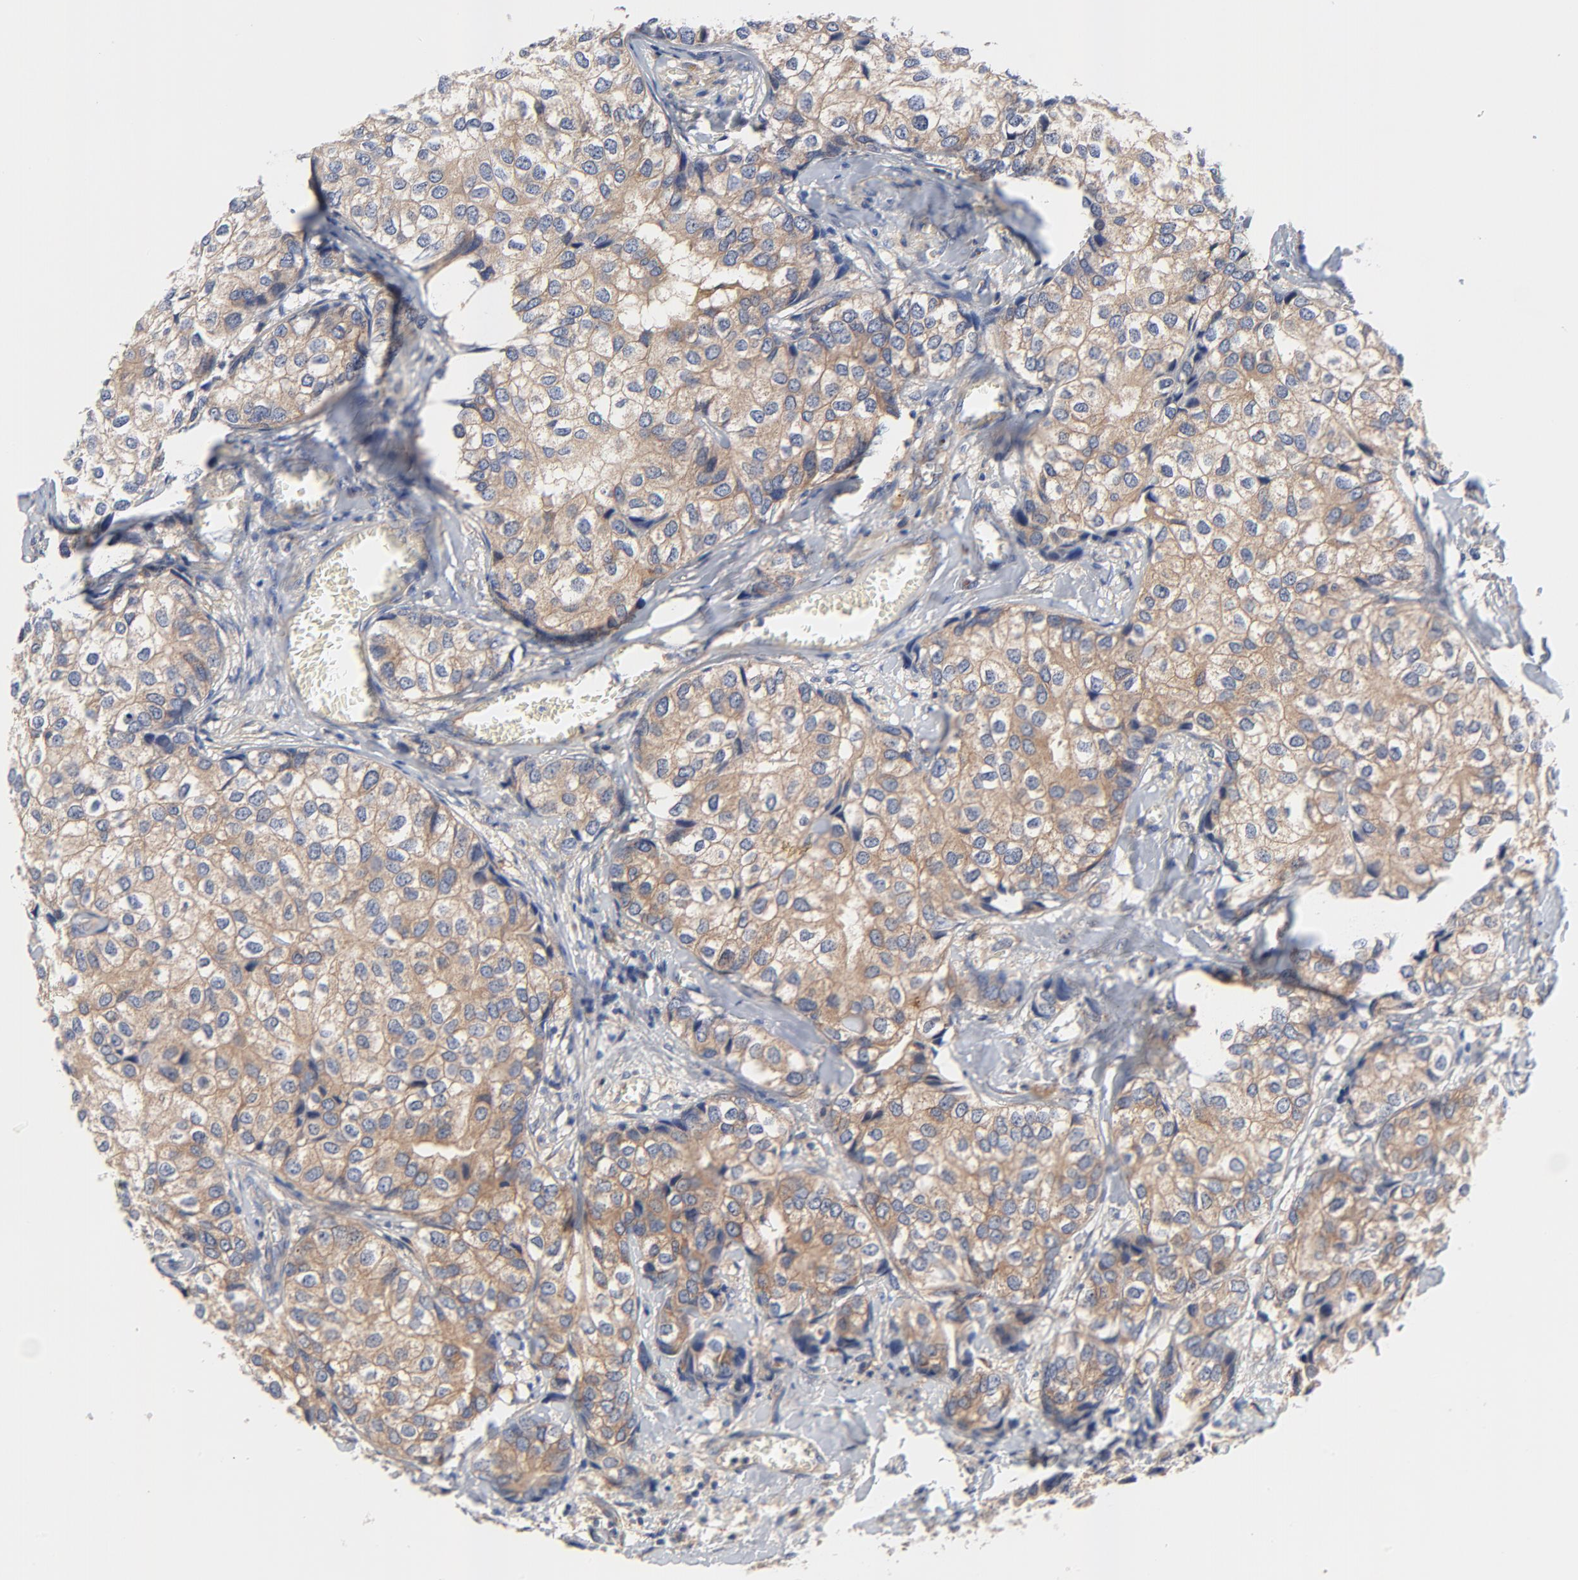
{"staining": {"intensity": "moderate", "quantity": ">75%", "location": "cytoplasmic/membranous"}, "tissue": "breast cancer", "cell_type": "Tumor cells", "image_type": "cancer", "snomed": [{"axis": "morphology", "description": "Duct carcinoma"}, {"axis": "topography", "description": "Breast"}], "caption": "Protein staining of breast cancer (intraductal carcinoma) tissue shows moderate cytoplasmic/membranous expression in about >75% of tumor cells. (Brightfield microscopy of DAB IHC at high magnification).", "gene": "VAV2", "patient": {"sex": "female", "age": 68}}